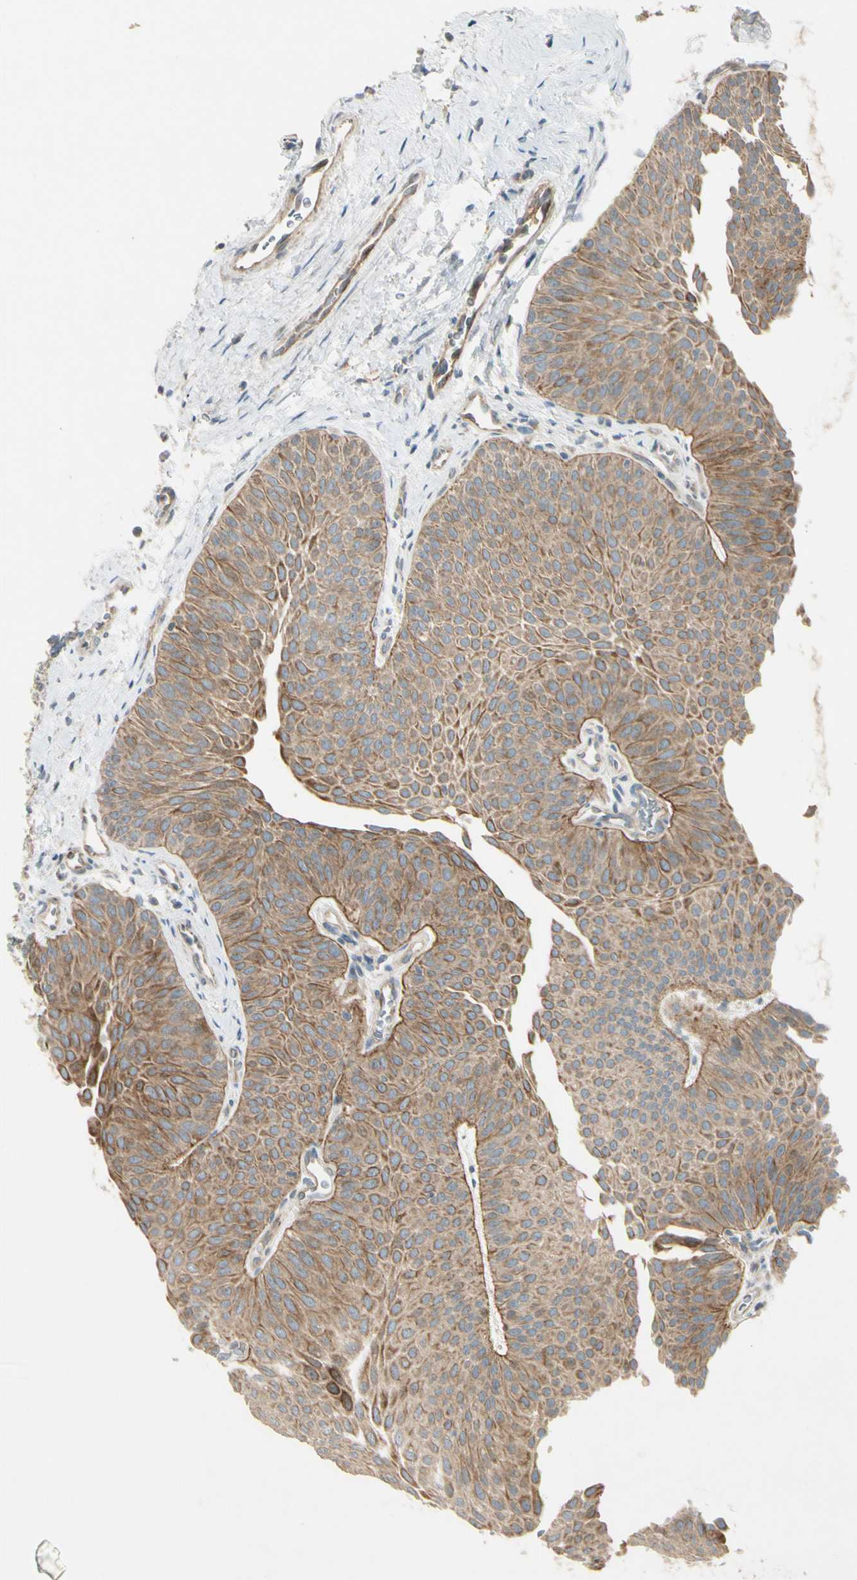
{"staining": {"intensity": "moderate", "quantity": ">75%", "location": "cytoplasmic/membranous"}, "tissue": "urothelial cancer", "cell_type": "Tumor cells", "image_type": "cancer", "snomed": [{"axis": "morphology", "description": "Urothelial carcinoma, Low grade"}, {"axis": "topography", "description": "Urinary bladder"}], "caption": "DAB (3,3'-diaminobenzidine) immunohistochemical staining of human urothelial cancer shows moderate cytoplasmic/membranous protein staining in about >75% of tumor cells.", "gene": "PPP3CB", "patient": {"sex": "female", "age": 60}}